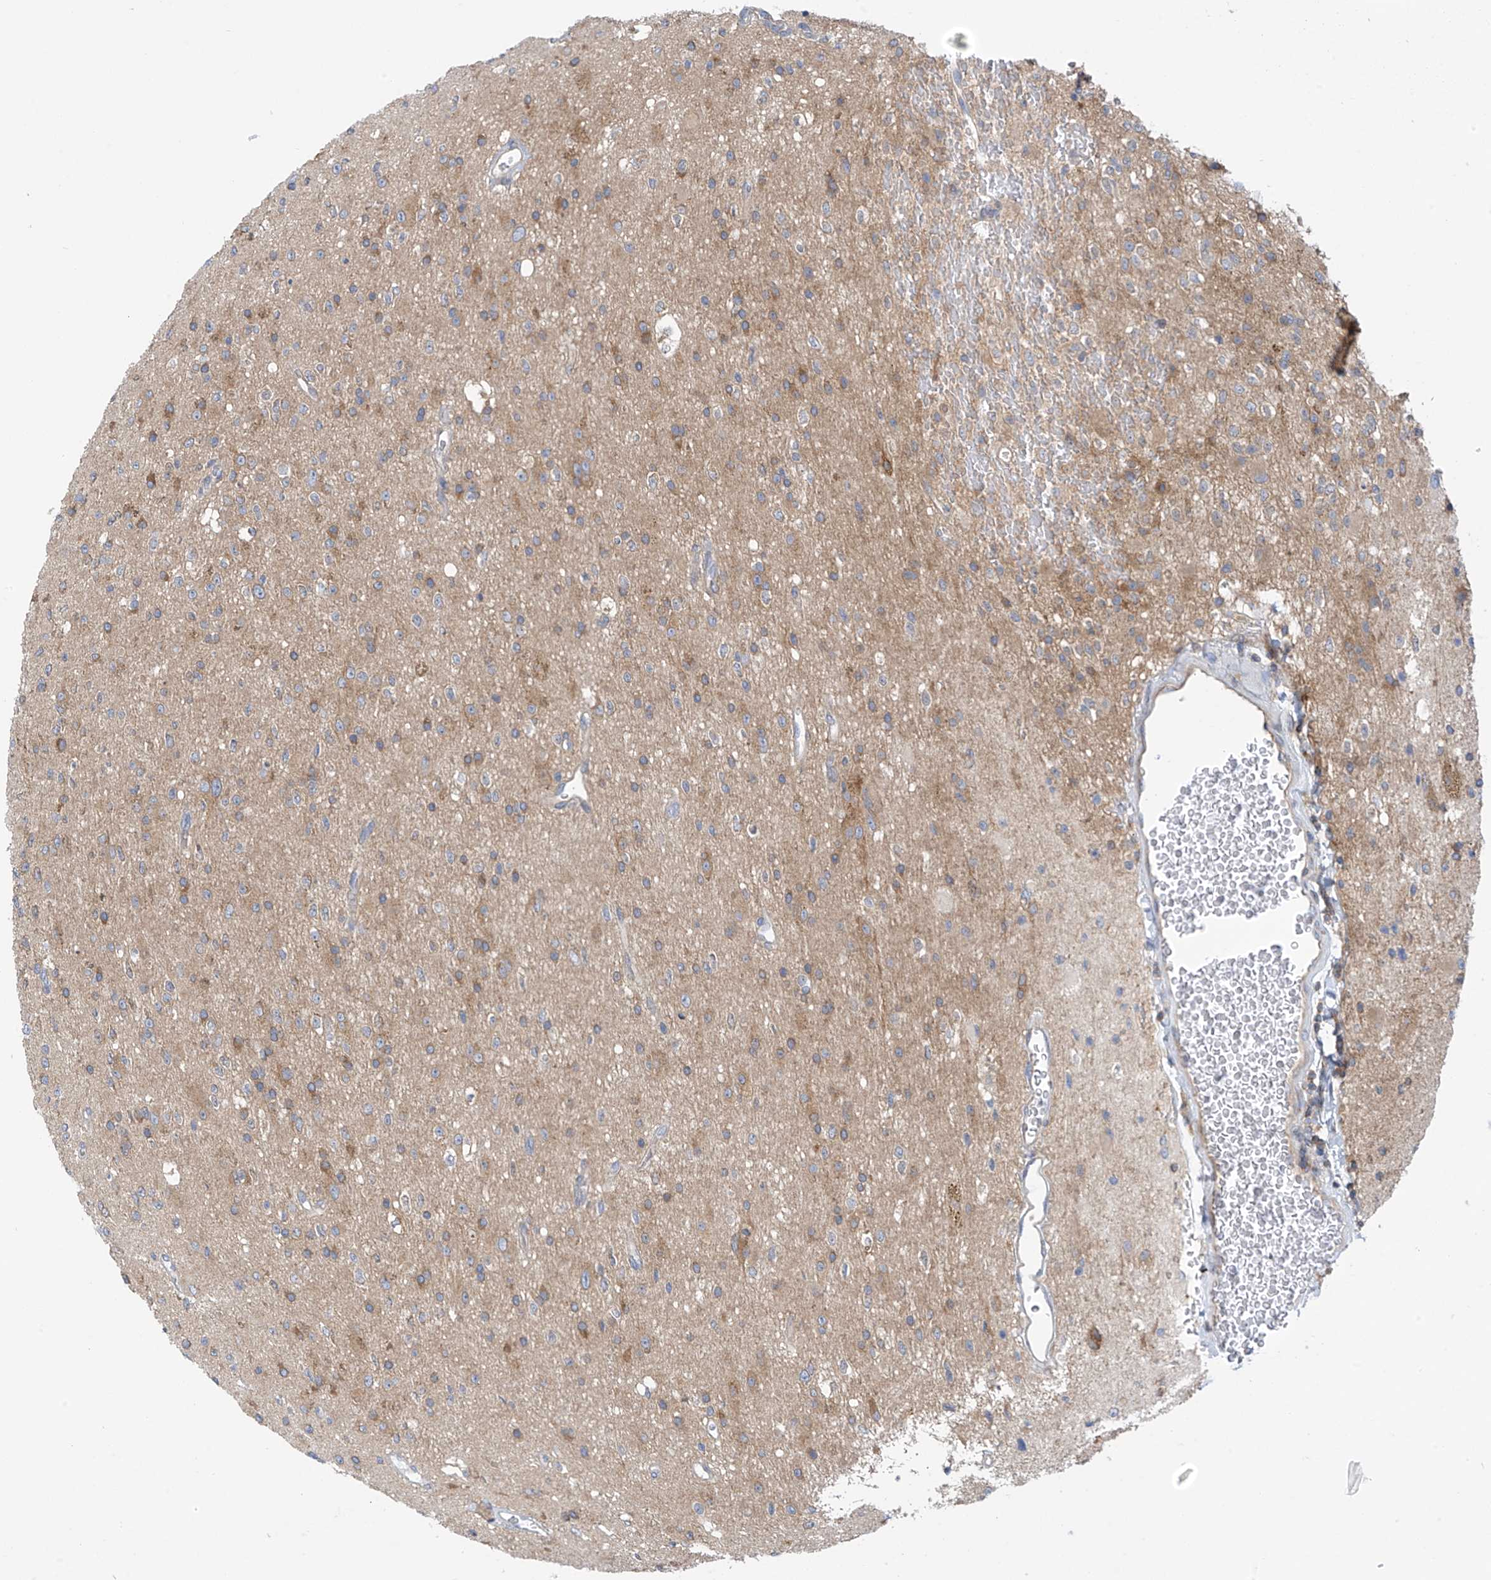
{"staining": {"intensity": "moderate", "quantity": "<25%", "location": "cytoplasmic/membranous"}, "tissue": "glioma", "cell_type": "Tumor cells", "image_type": "cancer", "snomed": [{"axis": "morphology", "description": "Glioma, malignant, High grade"}, {"axis": "topography", "description": "Brain"}], "caption": "High-power microscopy captured an IHC photomicrograph of malignant glioma (high-grade), revealing moderate cytoplasmic/membranous staining in approximately <25% of tumor cells.", "gene": "REPS1", "patient": {"sex": "male", "age": 34}}